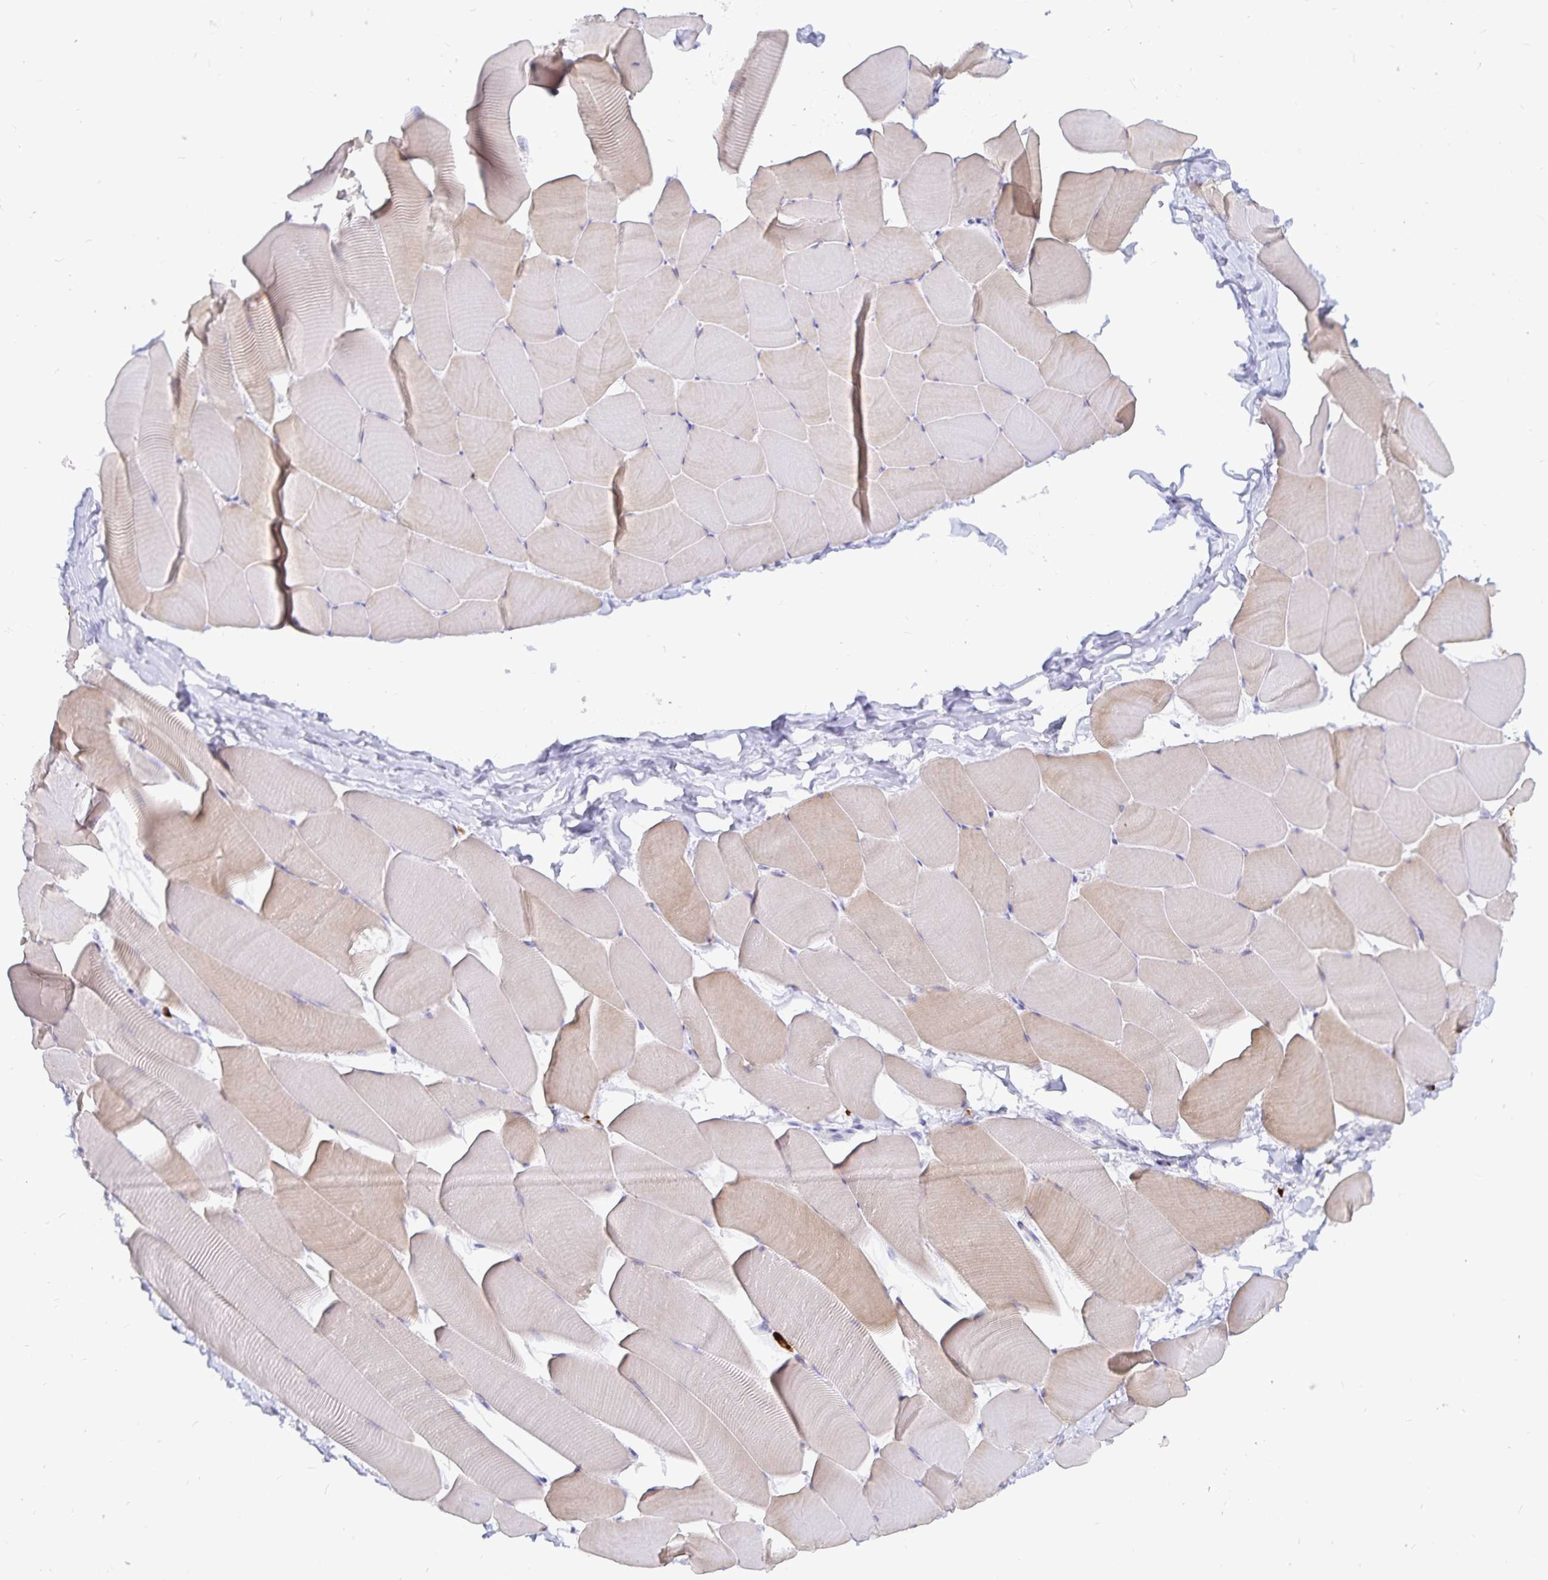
{"staining": {"intensity": "weak", "quantity": "25%-75%", "location": "cytoplasmic/membranous"}, "tissue": "skeletal muscle", "cell_type": "Myocytes", "image_type": "normal", "snomed": [{"axis": "morphology", "description": "Normal tissue, NOS"}, {"axis": "topography", "description": "Skeletal muscle"}], "caption": "Immunohistochemical staining of normal skeletal muscle reveals 25%-75% levels of weak cytoplasmic/membranous protein staining in about 25%-75% of myocytes. The staining was performed using DAB to visualize the protein expression in brown, while the nuclei were stained in blue with hematoxylin (Magnification: 20x).", "gene": "PKHD1", "patient": {"sex": "male", "age": 25}}